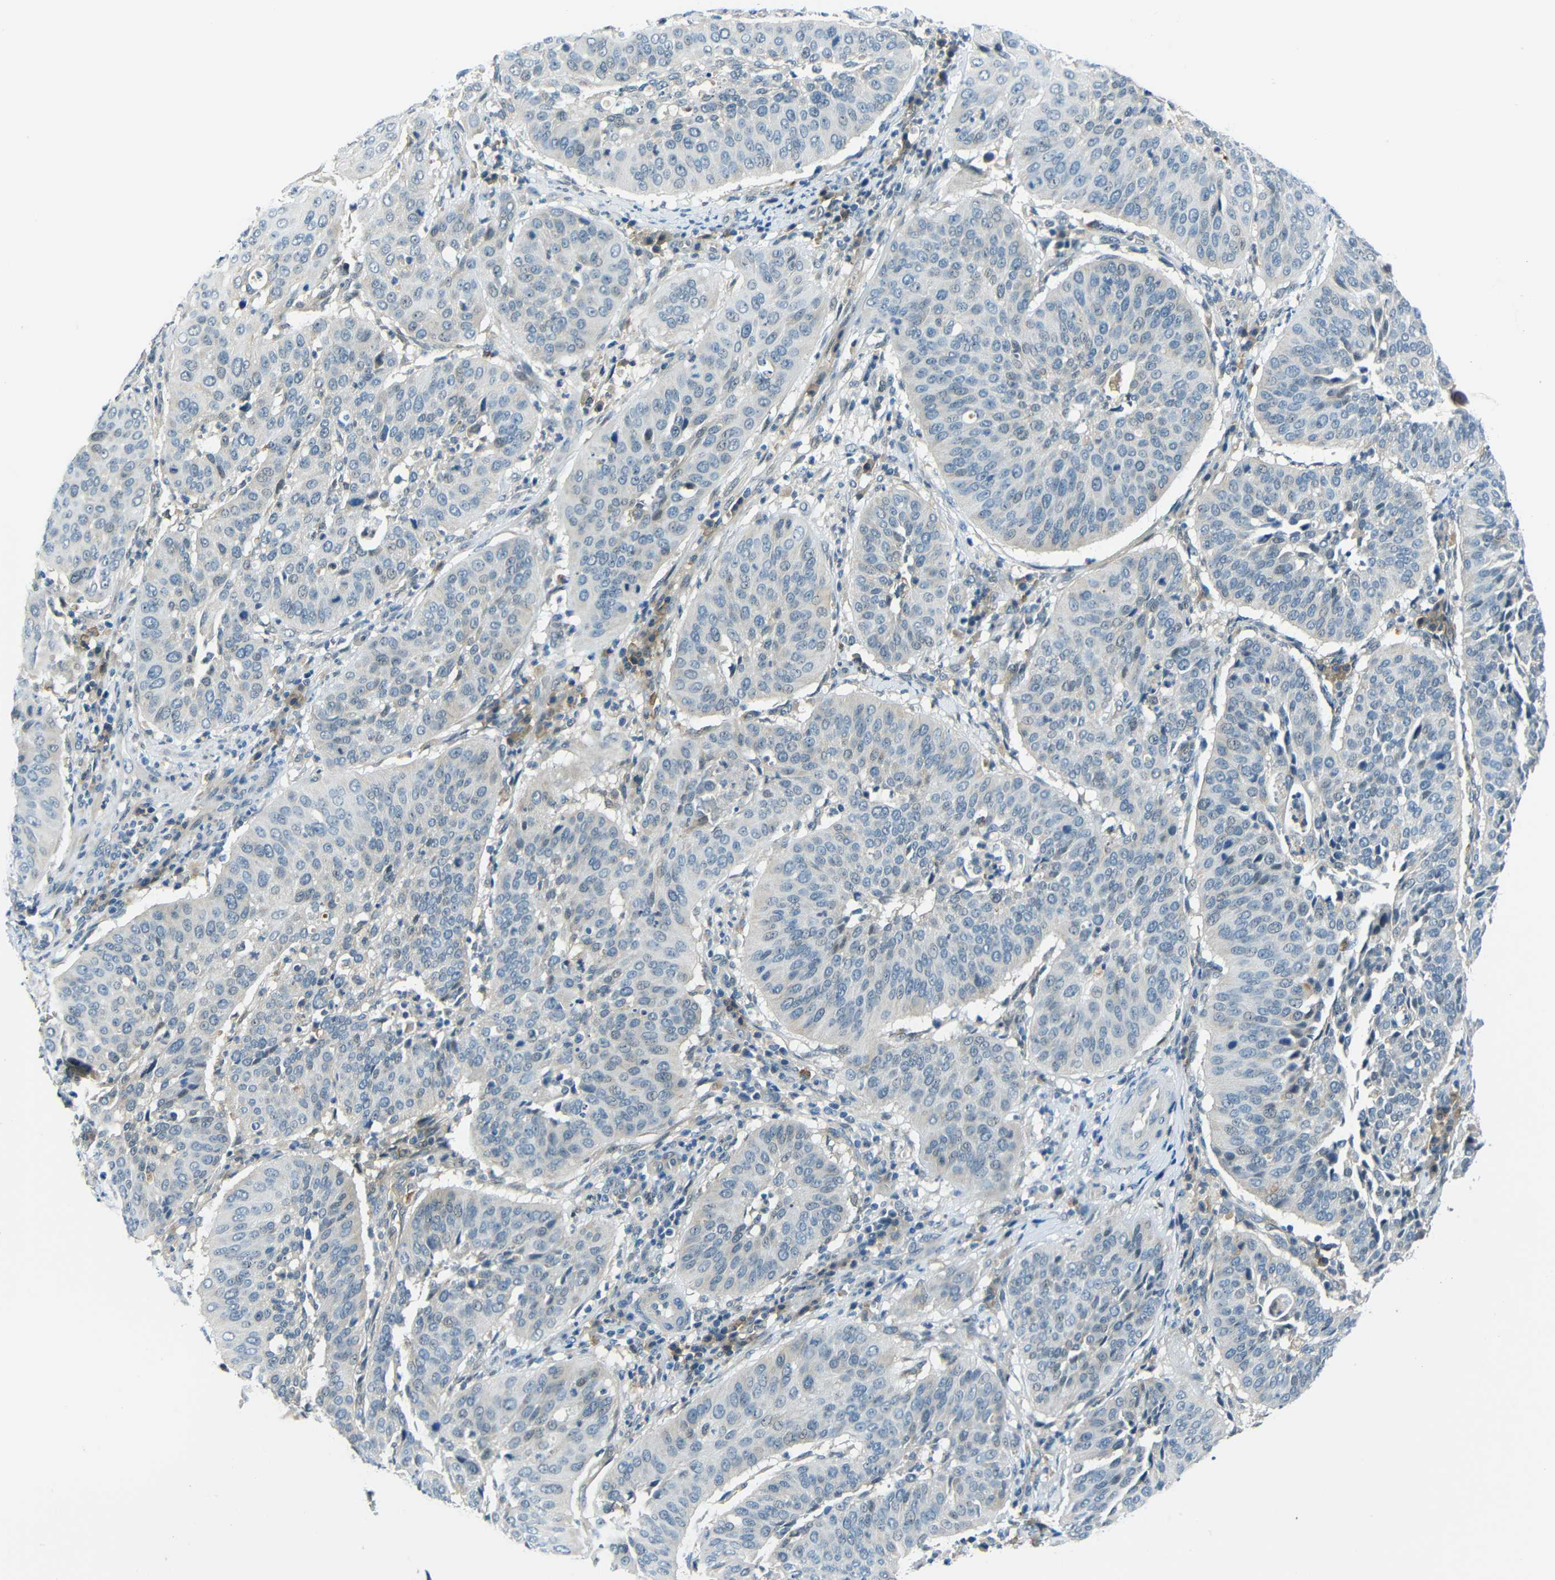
{"staining": {"intensity": "negative", "quantity": "none", "location": "none"}, "tissue": "cervical cancer", "cell_type": "Tumor cells", "image_type": "cancer", "snomed": [{"axis": "morphology", "description": "Normal tissue, NOS"}, {"axis": "morphology", "description": "Squamous cell carcinoma, NOS"}, {"axis": "topography", "description": "Cervix"}], "caption": "The image reveals no staining of tumor cells in cervical cancer.", "gene": "ANKRD22", "patient": {"sex": "female", "age": 39}}